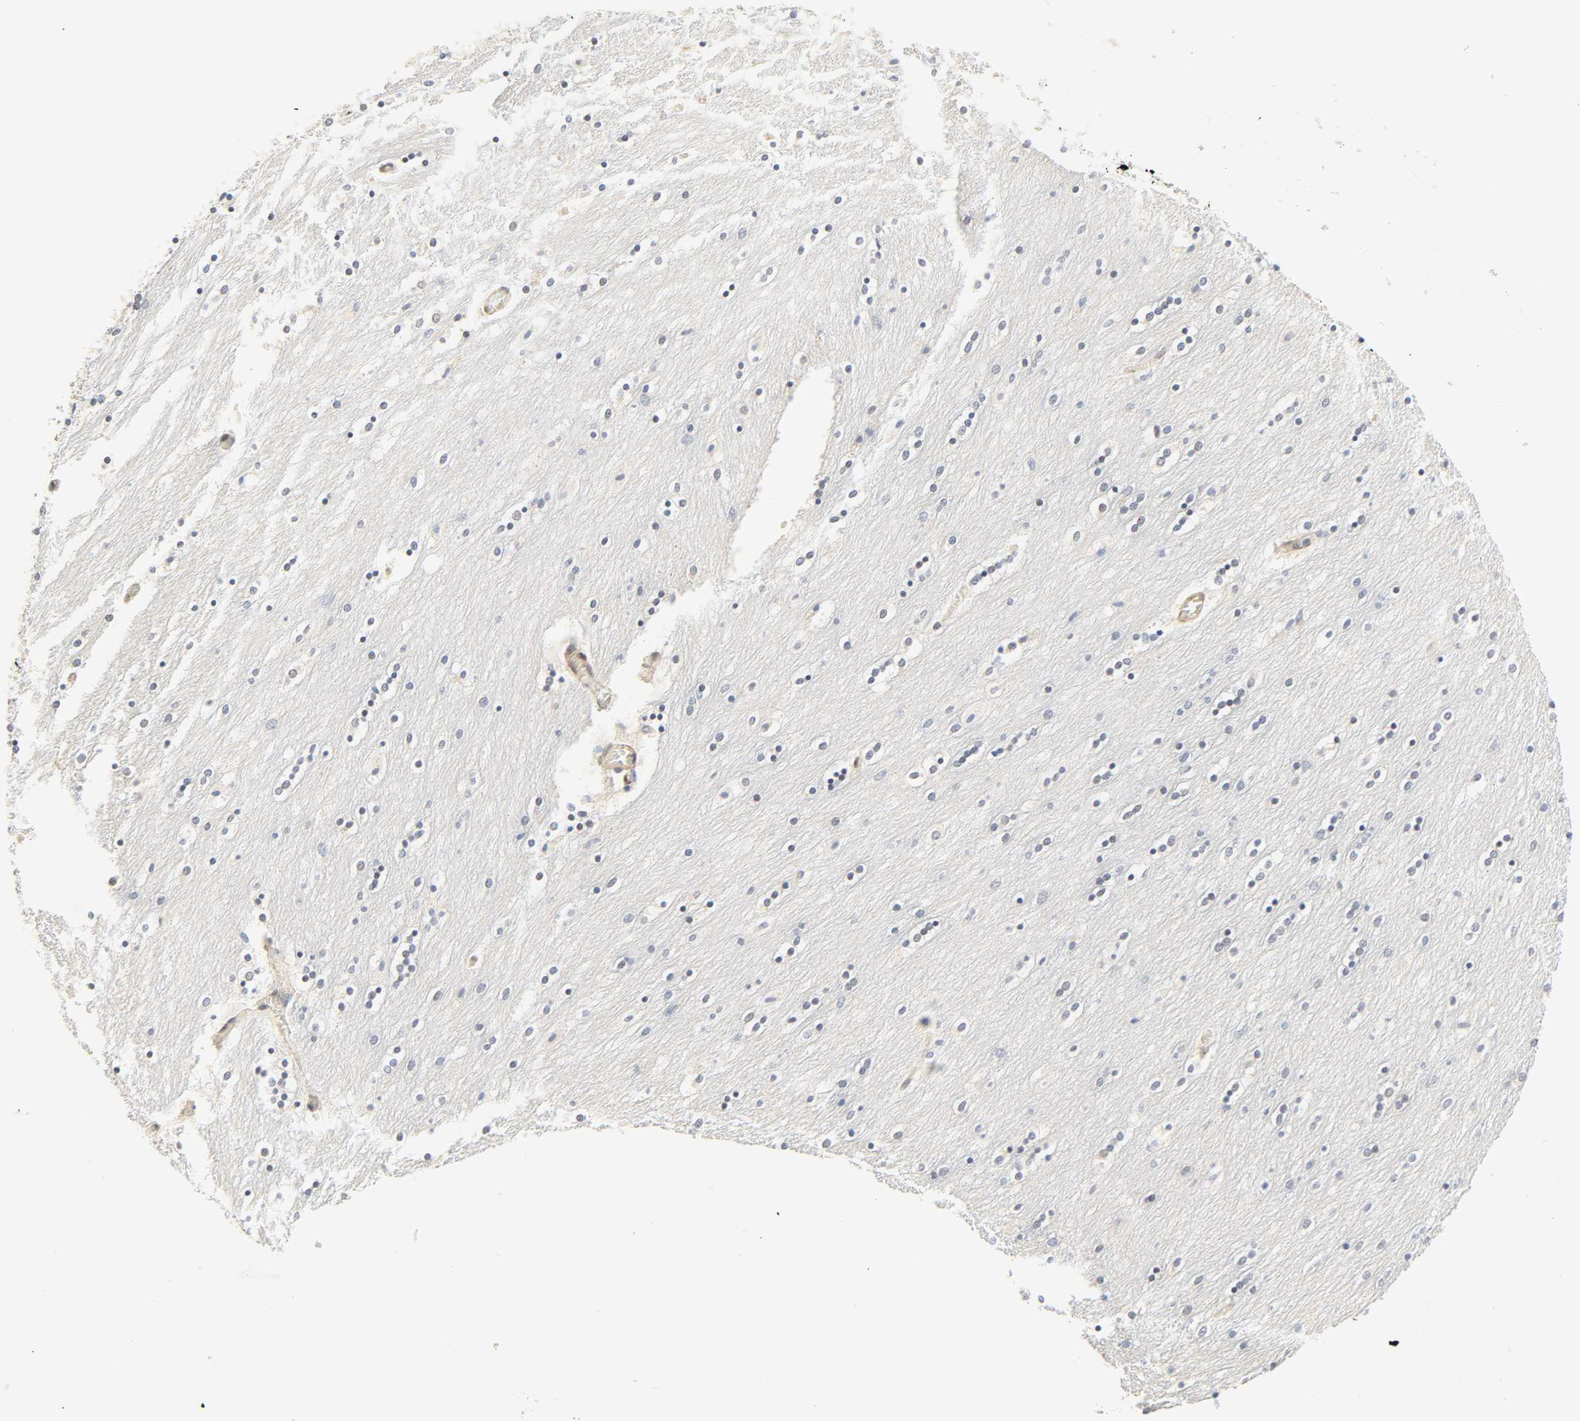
{"staining": {"intensity": "negative", "quantity": "none", "location": "none"}, "tissue": "caudate", "cell_type": "Glial cells", "image_type": "normal", "snomed": [{"axis": "morphology", "description": "Normal tissue, NOS"}, {"axis": "topography", "description": "Lateral ventricle wall"}], "caption": "An image of human caudate is negative for staining in glial cells. (Brightfield microscopy of DAB immunohistochemistry at high magnification).", "gene": "BORCS8", "patient": {"sex": "female", "age": 54}}